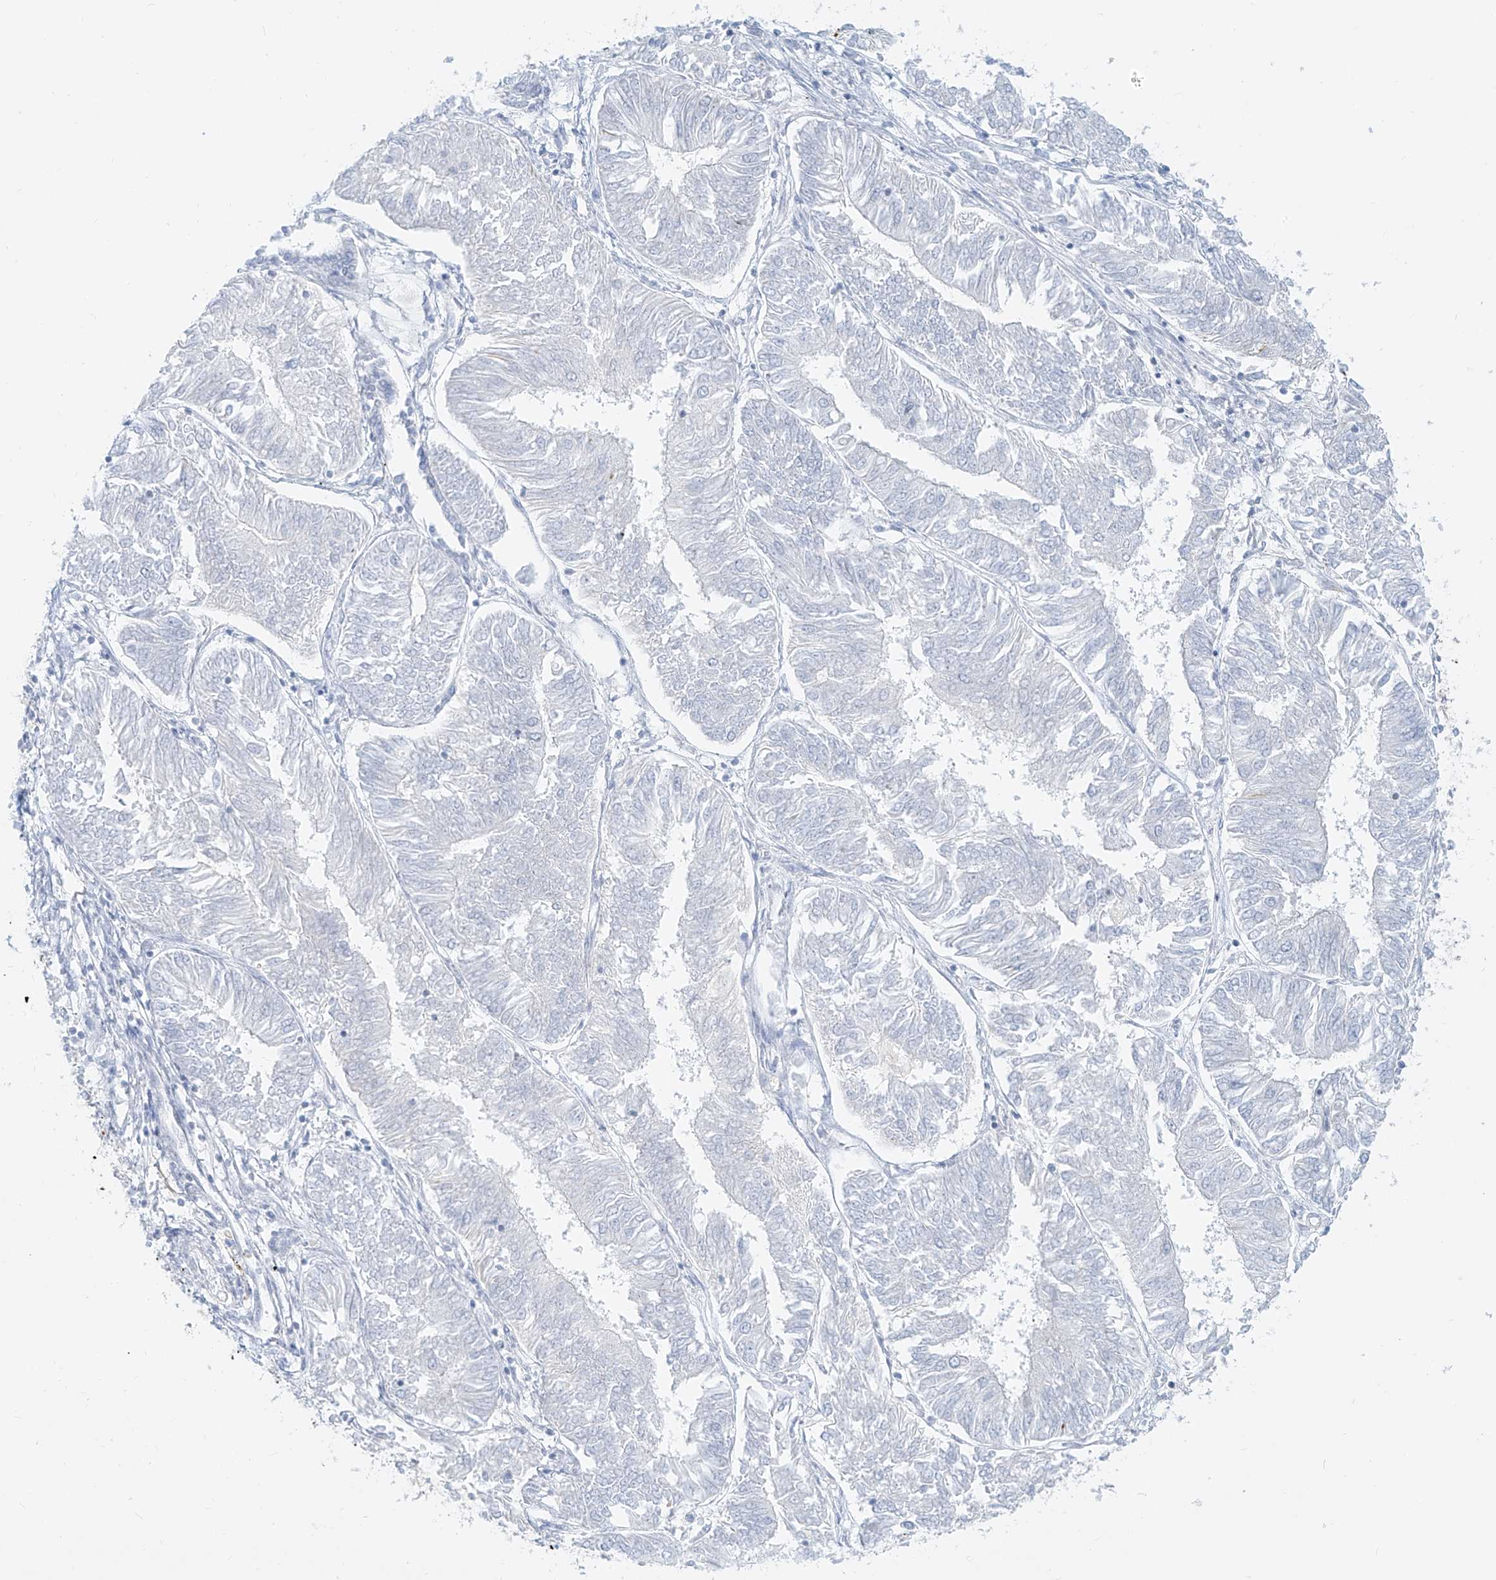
{"staining": {"intensity": "negative", "quantity": "none", "location": "none"}, "tissue": "endometrial cancer", "cell_type": "Tumor cells", "image_type": "cancer", "snomed": [{"axis": "morphology", "description": "Adenocarcinoma, NOS"}, {"axis": "topography", "description": "Endometrium"}], "caption": "High magnification brightfield microscopy of adenocarcinoma (endometrial) stained with DAB (brown) and counterstained with hematoxylin (blue): tumor cells show no significant positivity. (IHC, brightfield microscopy, high magnification).", "gene": "OCSTAMP", "patient": {"sex": "female", "age": 58}}